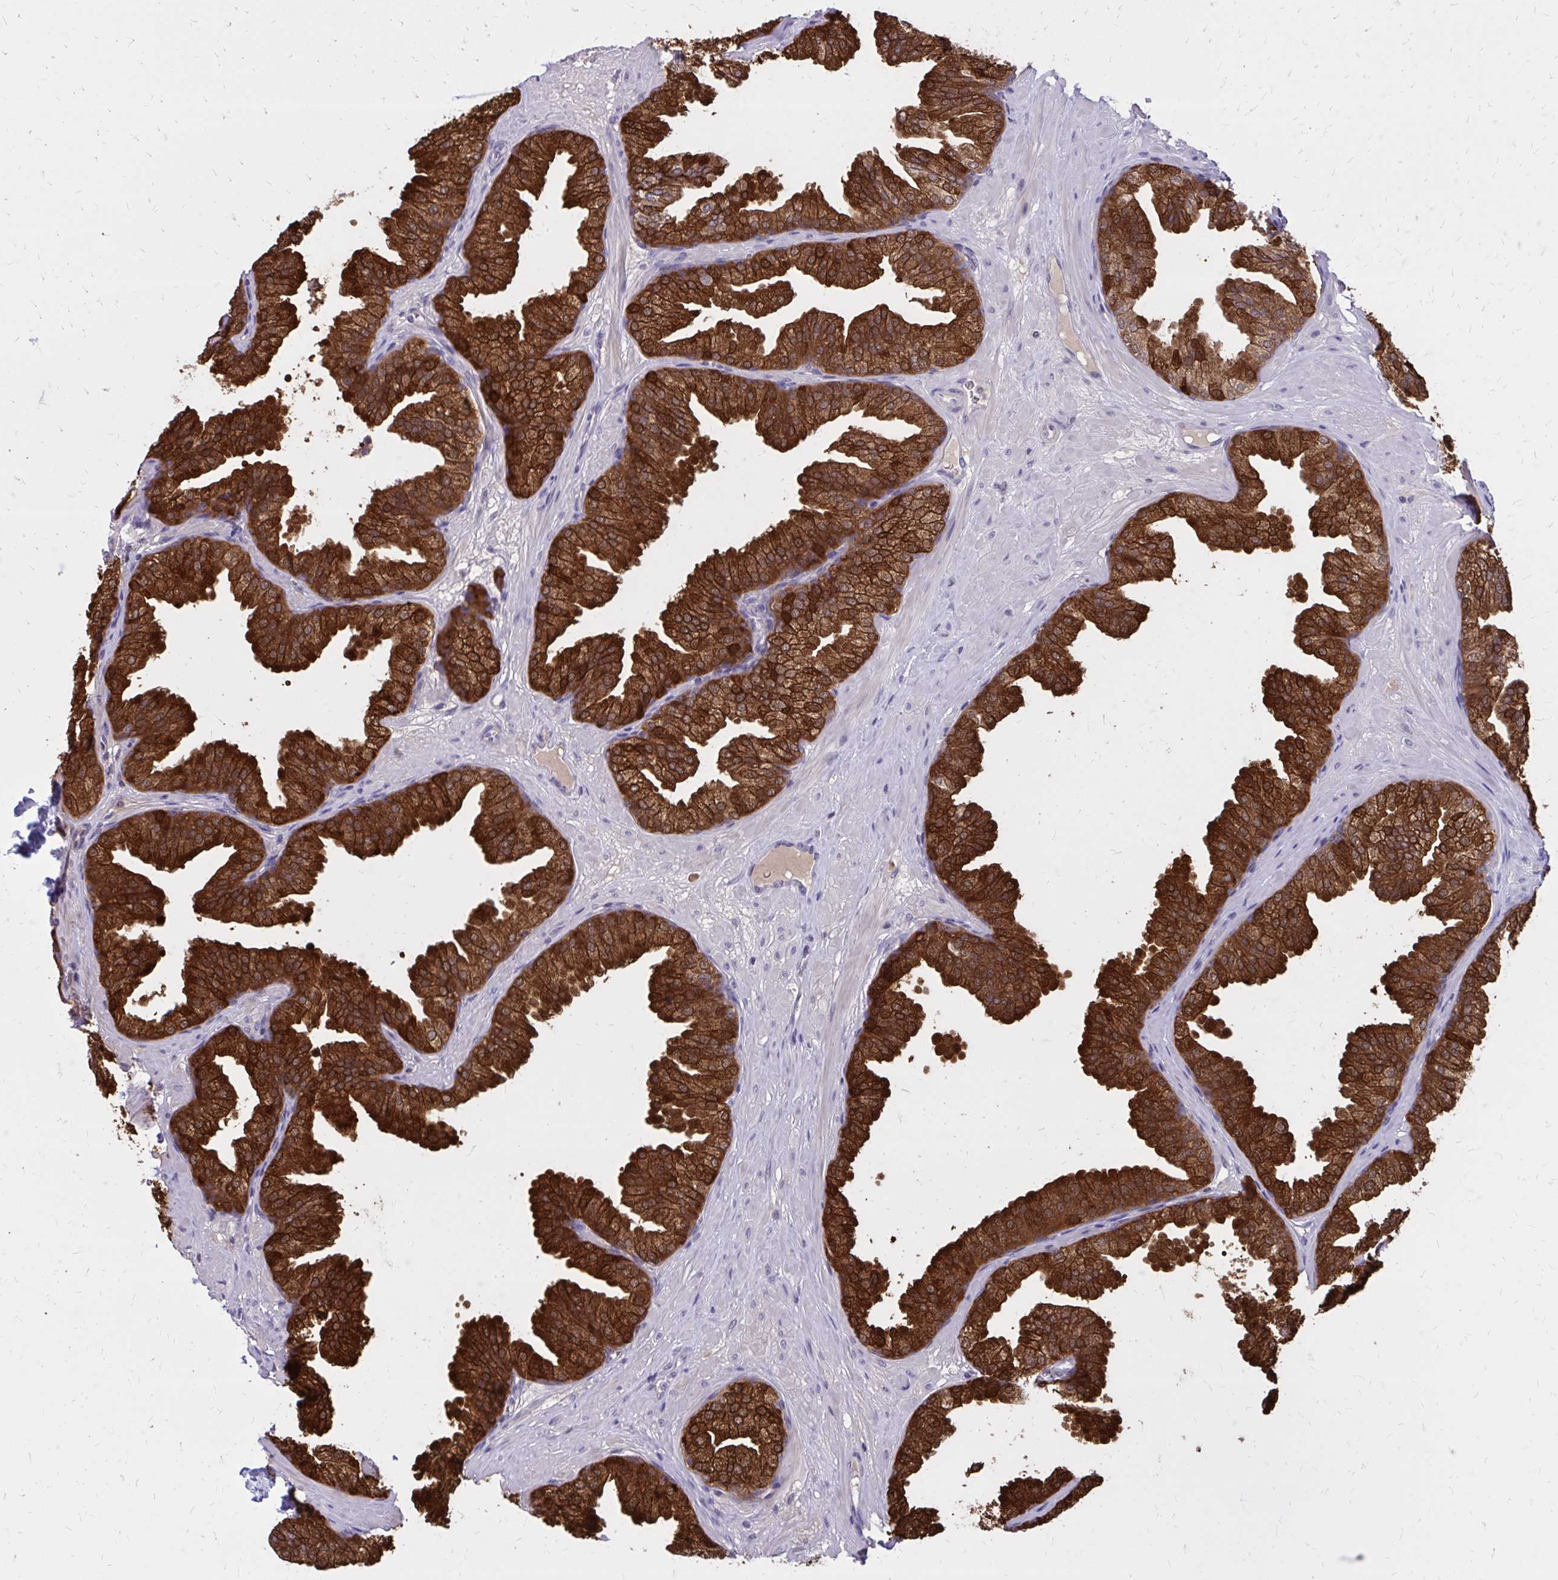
{"staining": {"intensity": "strong", "quantity": ">75%", "location": "cytoplasmic/membranous"}, "tissue": "prostate", "cell_type": "Glandular cells", "image_type": "normal", "snomed": [{"axis": "morphology", "description": "Normal tissue, NOS"}, {"axis": "topography", "description": "Prostate"}], "caption": "Immunohistochemical staining of normal human prostate shows >75% levels of strong cytoplasmic/membranous protein positivity in about >75% of glandular cells. The protein of interest is stained brown, and the nuclei are stained in blue (DAB (3,3'-diaminobenzidine) IHC with brightfield microscopy, high magnification).", "gene": "DBI", "patient": {"sex": "male", "age": 37}}